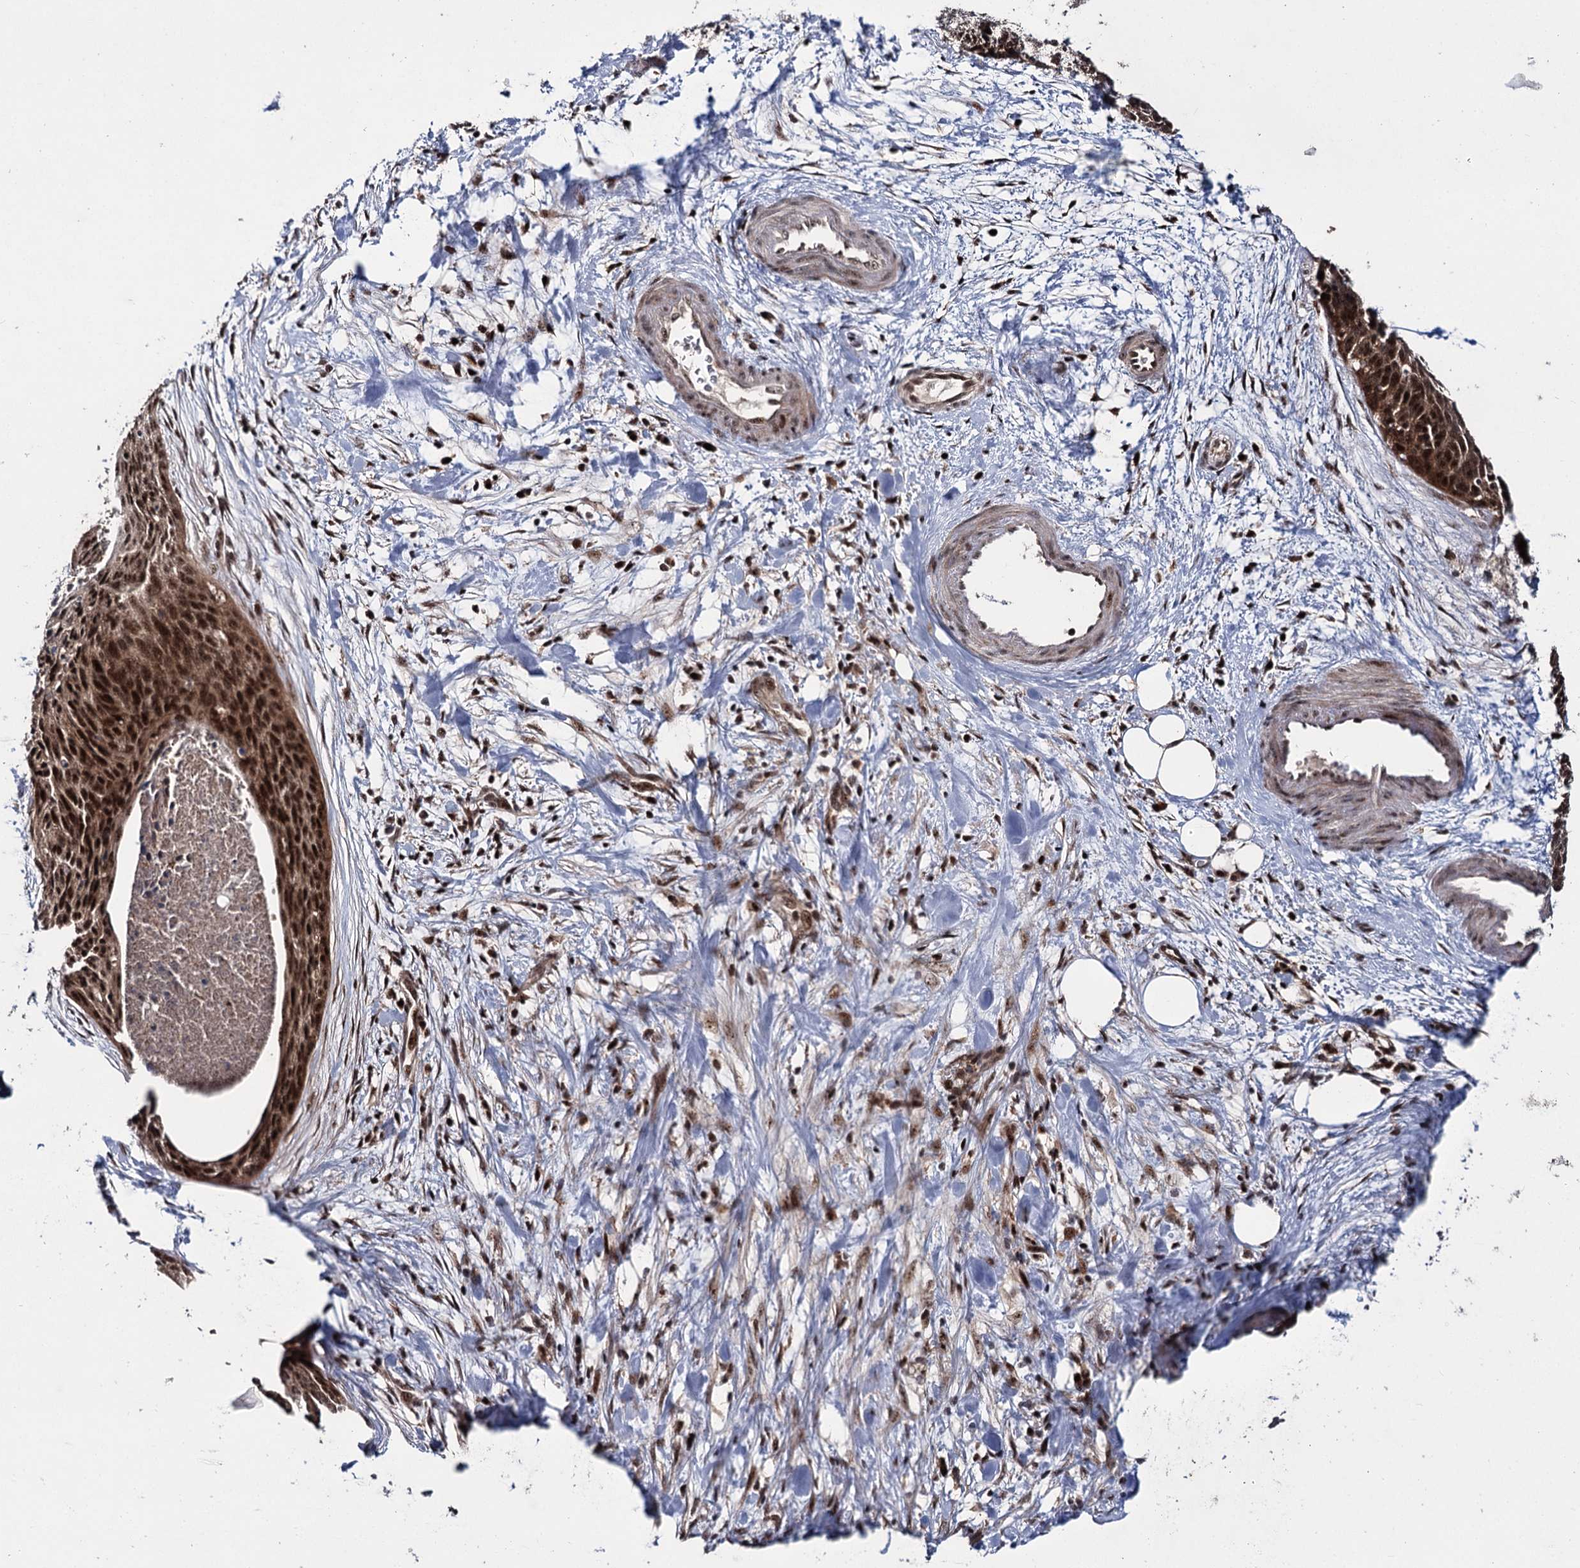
{"staining": {"intensity": "strong", "quantity": ">75%", "location": "nuclear"}, "tissue": "cervical cancer", "cell_type": "Tumor cells", "image_type": "cancer", "snomed": [{"axis": "morphology", "description": "Squamous cell carcinoma, NOS"}, {"axis": "topography", "description": "Cervix"}], "caption": "Squamous cell carcinoma (cervical) stained with a protein marker displays strong staining in tumor cells.", "gene": "MKNK2", "patient": {"sex": "female", "age": 55}}